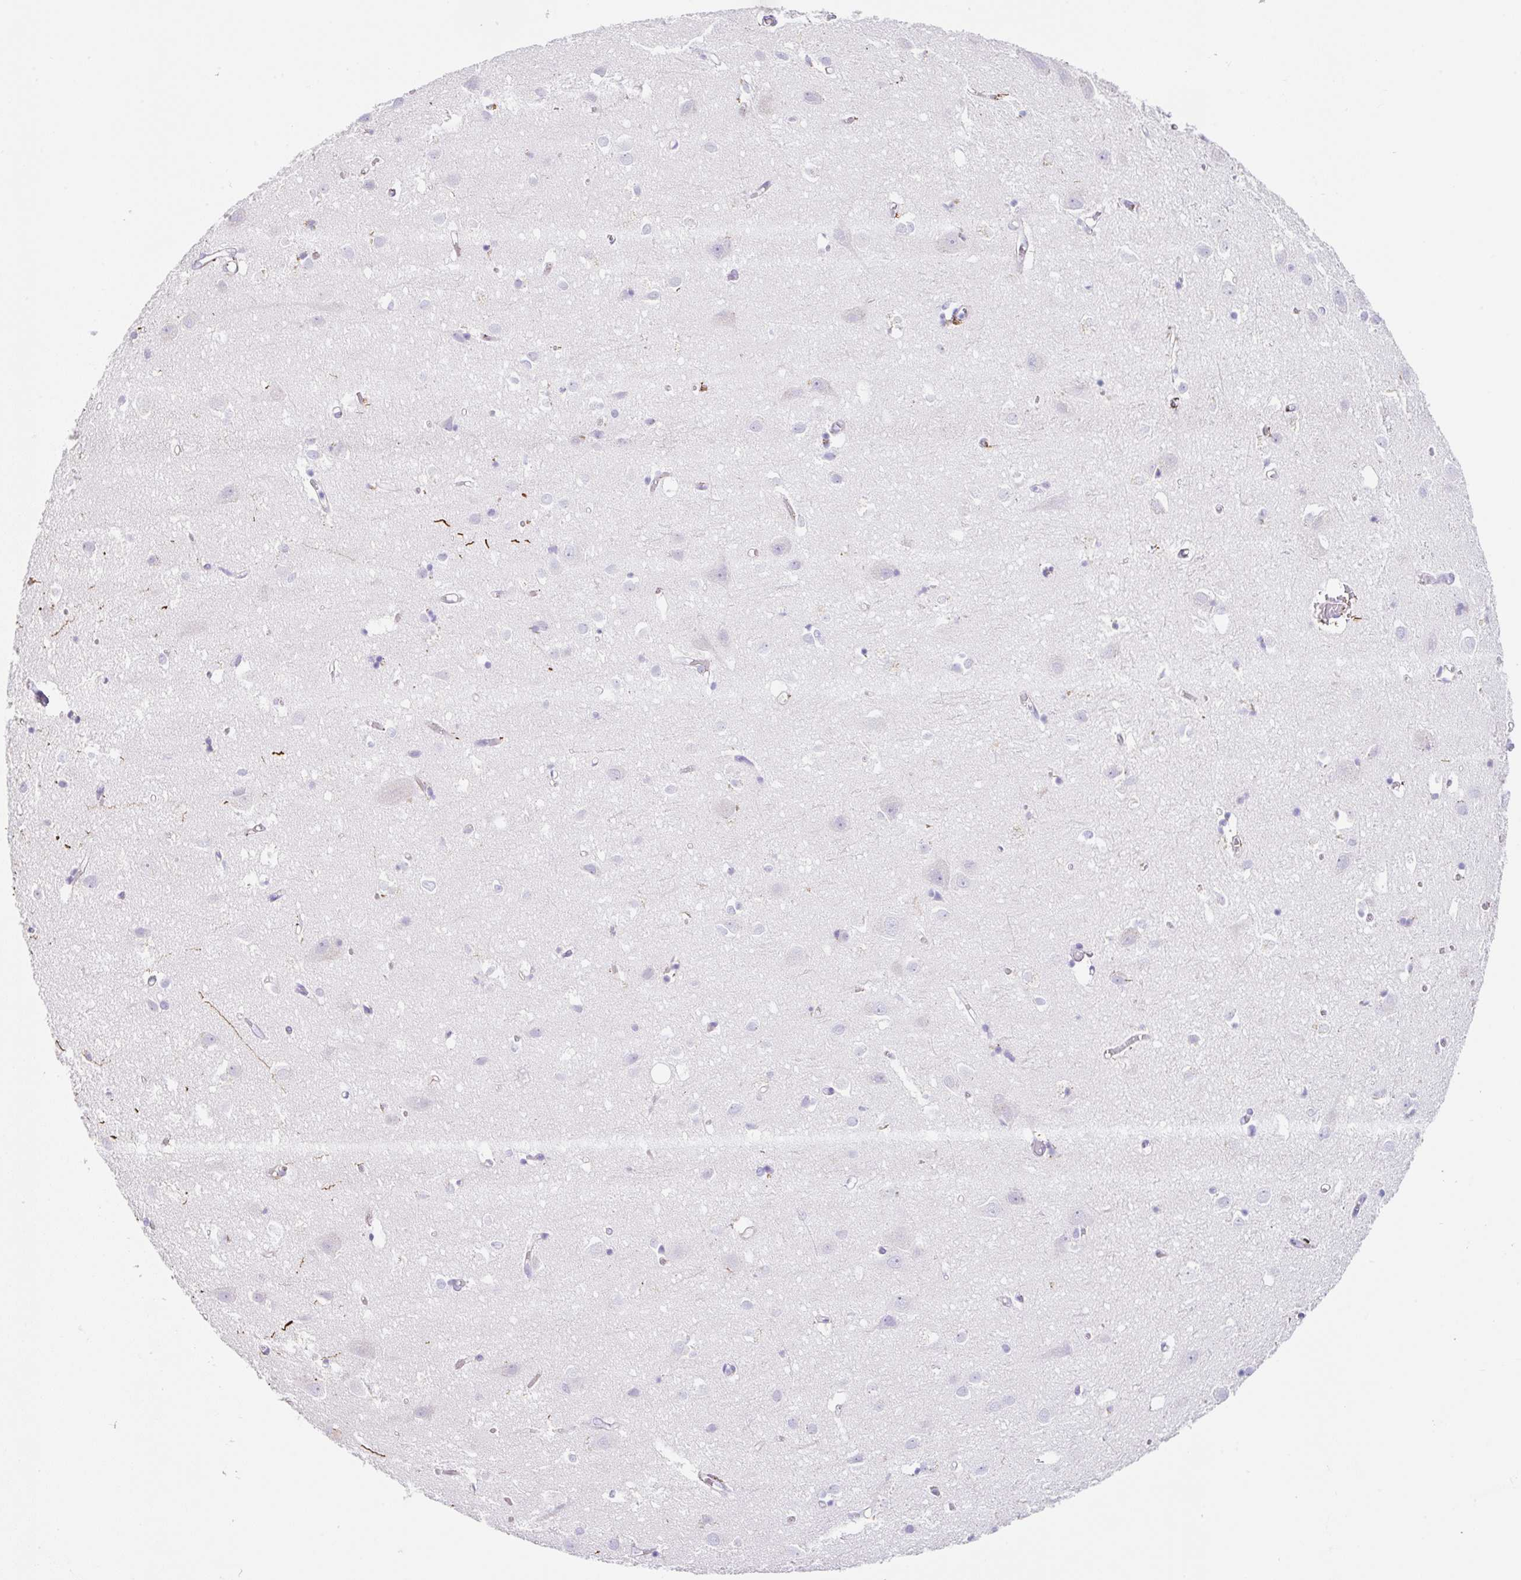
{"staining": {"intensity": "negative", "quantity": "none", "location": "none"}, "tissue": "cerebral cortex", "cell_type": "Endothelial cells", "image_type": "normal", "snomed": [{"axis": "morphology", "description": "Normal tissue, NOS"}, {"axis": "topography", "description": "Cerebral cortex"}], "caption": "Micrograph shows no protein staining in endothelial cells of unremarkable cerebral cortex.", "gene": "DKK4", "patient": {"sex": "male", "age": 70}}